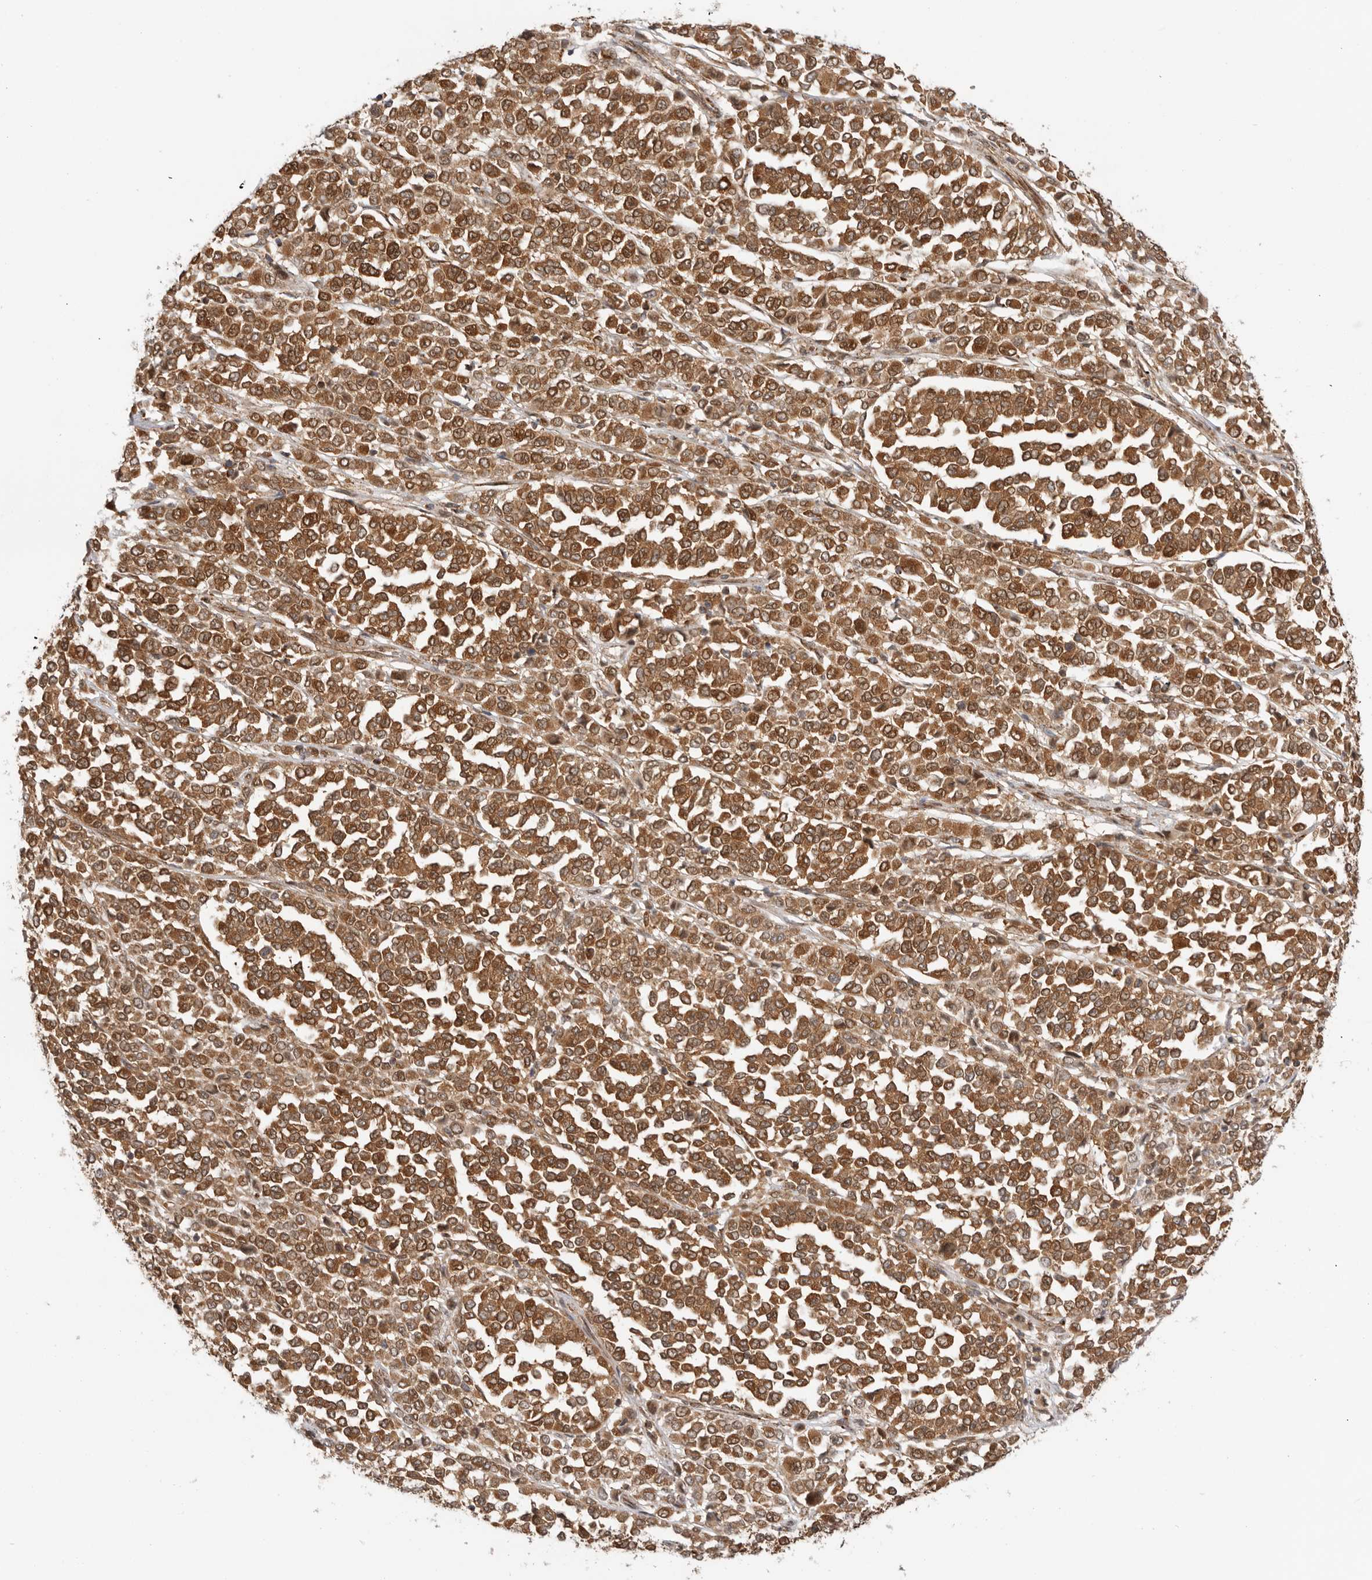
{"staining": {"intensity": "moderate", "quantity": ">75%", "location": "cytoplasmic/membranous,nuclear"}, "tissue": "melanoma", "cell_type": "Tumor cells", "image_type": "cancer", "snomed": [{"axis": "morphology", "description": "Malignant melanoma, Metastatic site"}, {"axis": "topography", "description": "Pancreas"}], "caption": "Moderate cytoplasmic/membranous and nuclear positivity for a protein is identified in about >75% of tumor cells of malignant melanoma (metastatic site) using immunohistochemistry.", "gene": "DCAF8", "patient": {"sex": "female", "age": 30}}